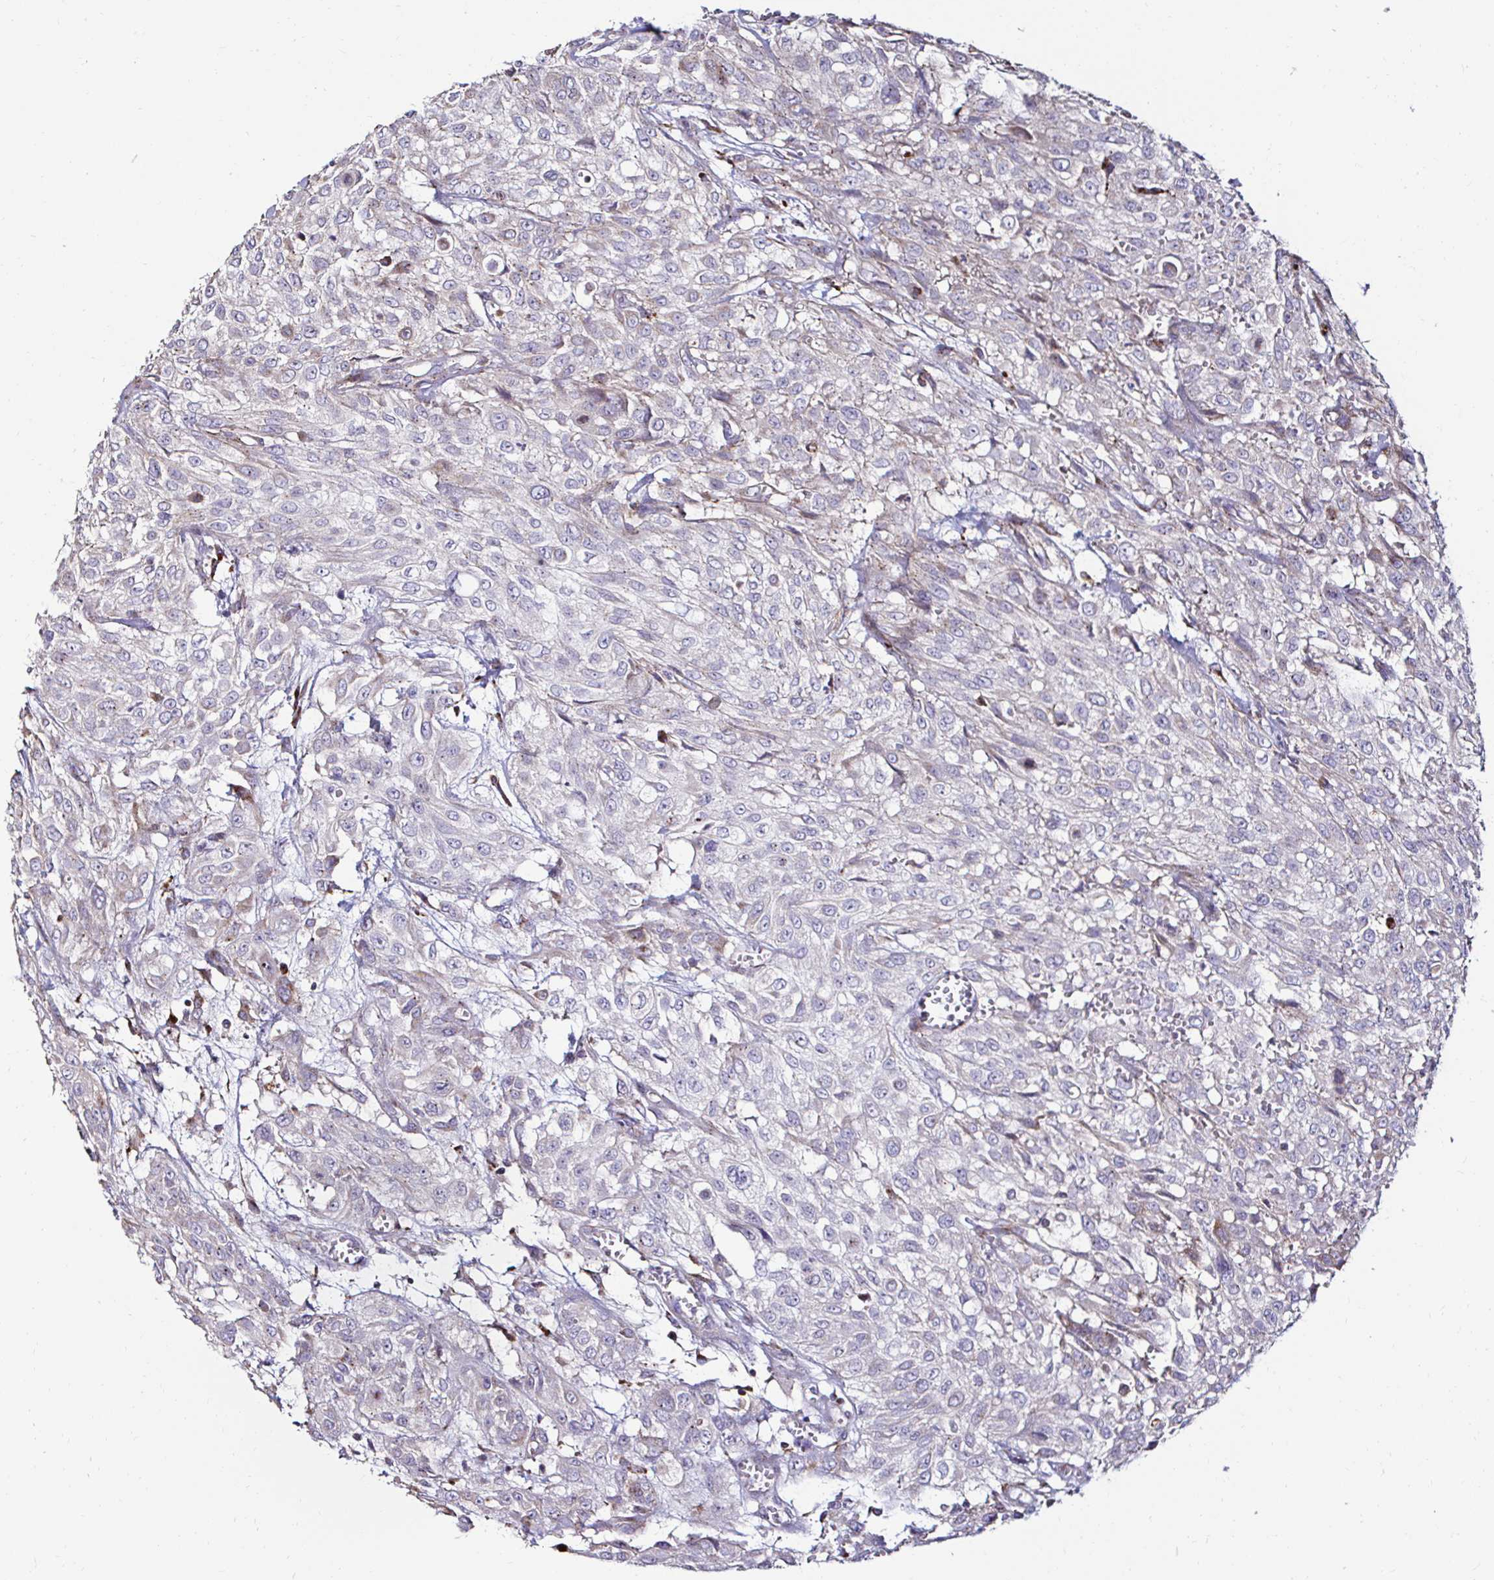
{"staining": {"intensity": "negative", "quantity": "none", "location": "none"}, "tissue": "urothelial cancer", "cell_type": "Tumor cells", "image_type": "cancer", "snomed": [{"axis": "morphology", "description": "Urothelial carcinoma, High grade"}, {"axis": "topography", "description": "Urinary bladder"}], "caption": "Photomicrograph shows no significant protein positivity in tumor cells of high-grade urothelial carcinoma.", "gene": "GALNS", "patient": {"sex": "male", "age": 57}}